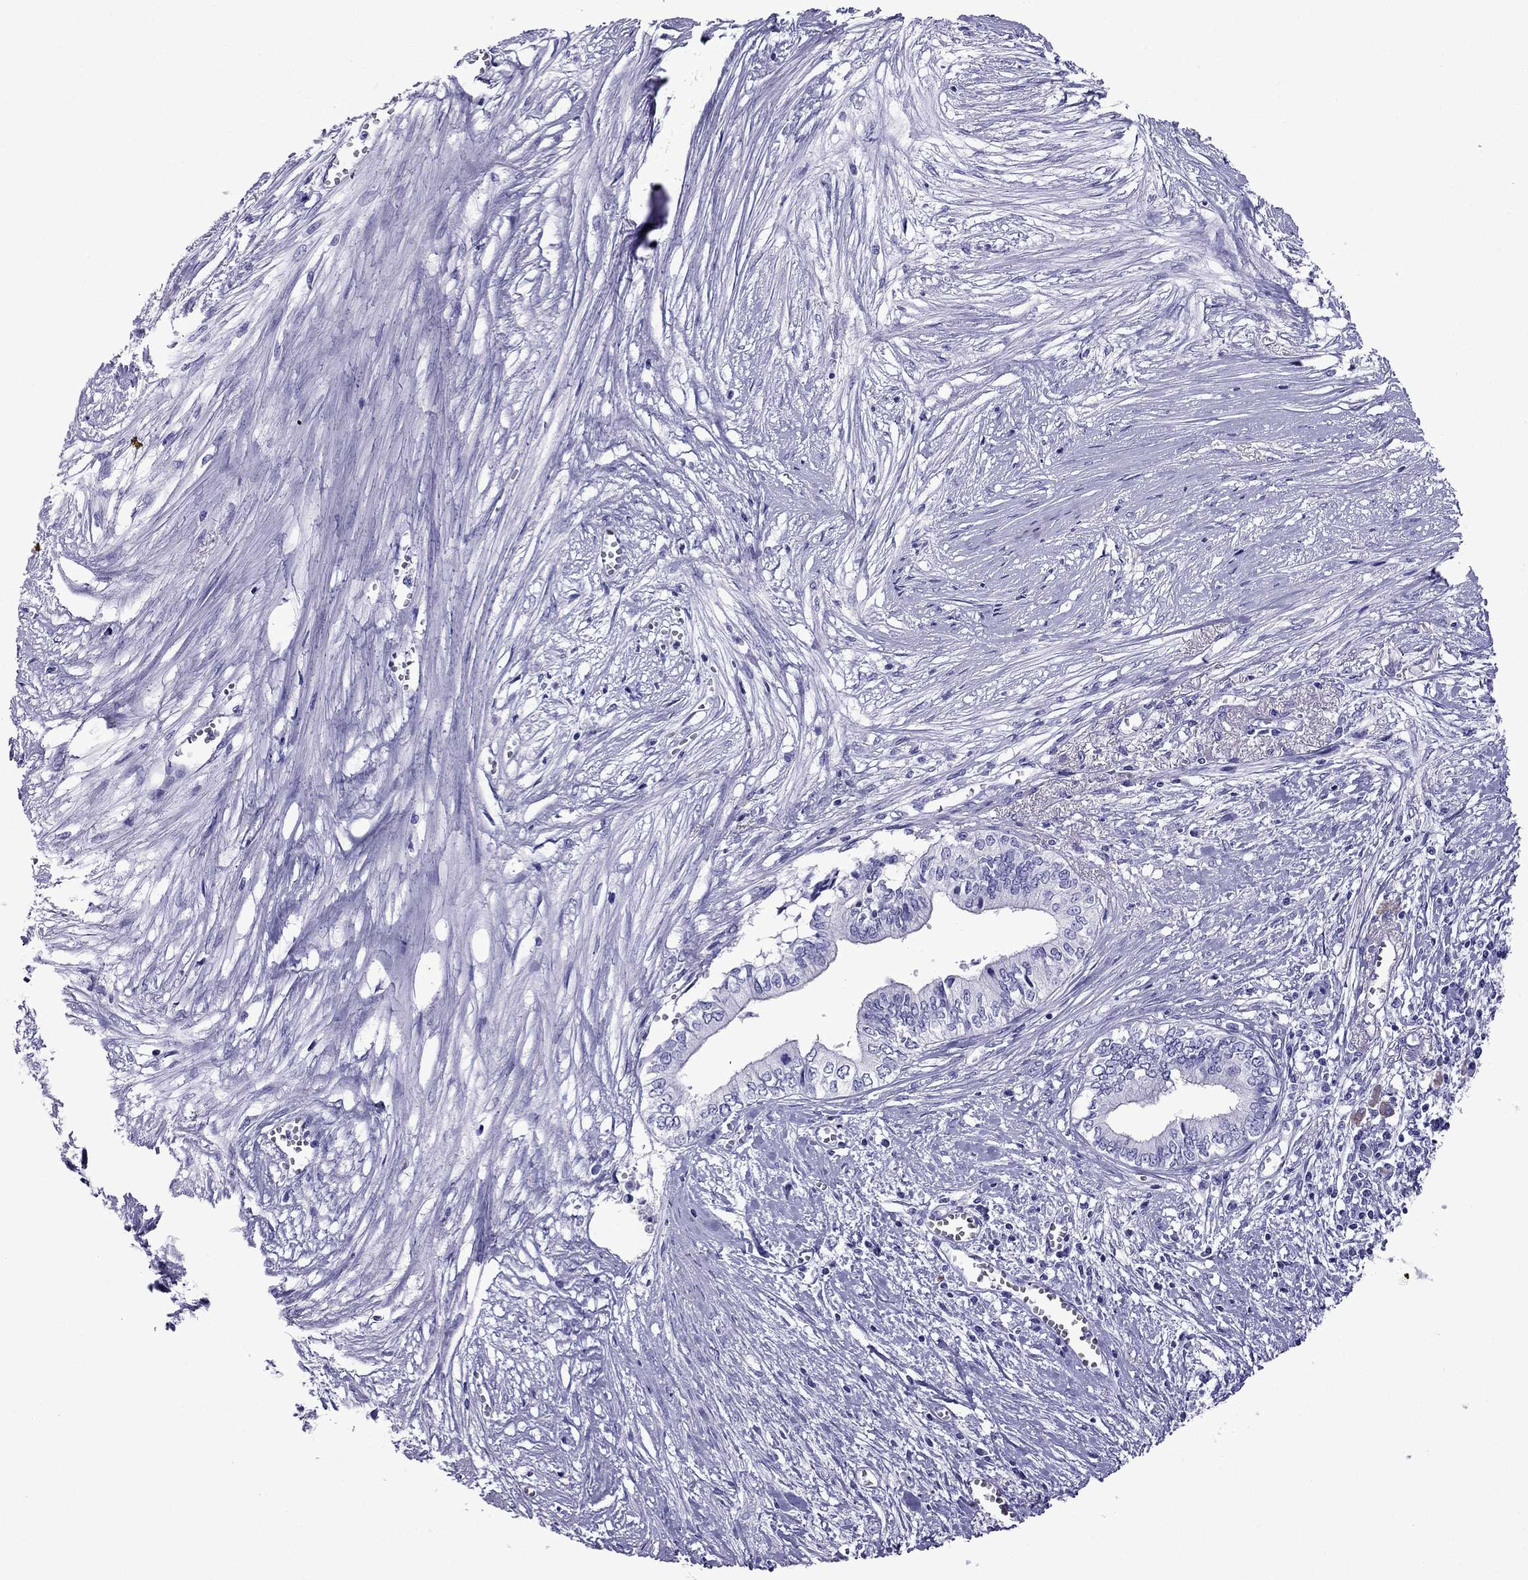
{"staining": {"intensity": "negative", "quantity": "none", "location": "none"}, "tissue": "pancreatic cancer", "cell_type": "Tumor cells", "image_type": "cancer", "snomed": [{"axis": "morphology", "description": "Adenocarcinoma, NOS"}, {"axis": "topography", "description": "Pancreas"}], "caption": "Adenocarcinoma (pancreatic) stained for a protein using immunohistochemistry (IHC) demonstrates no staining tumor cells.", "gene": "CRYBA1", "patient": {"sex": "female", "age": 61}}